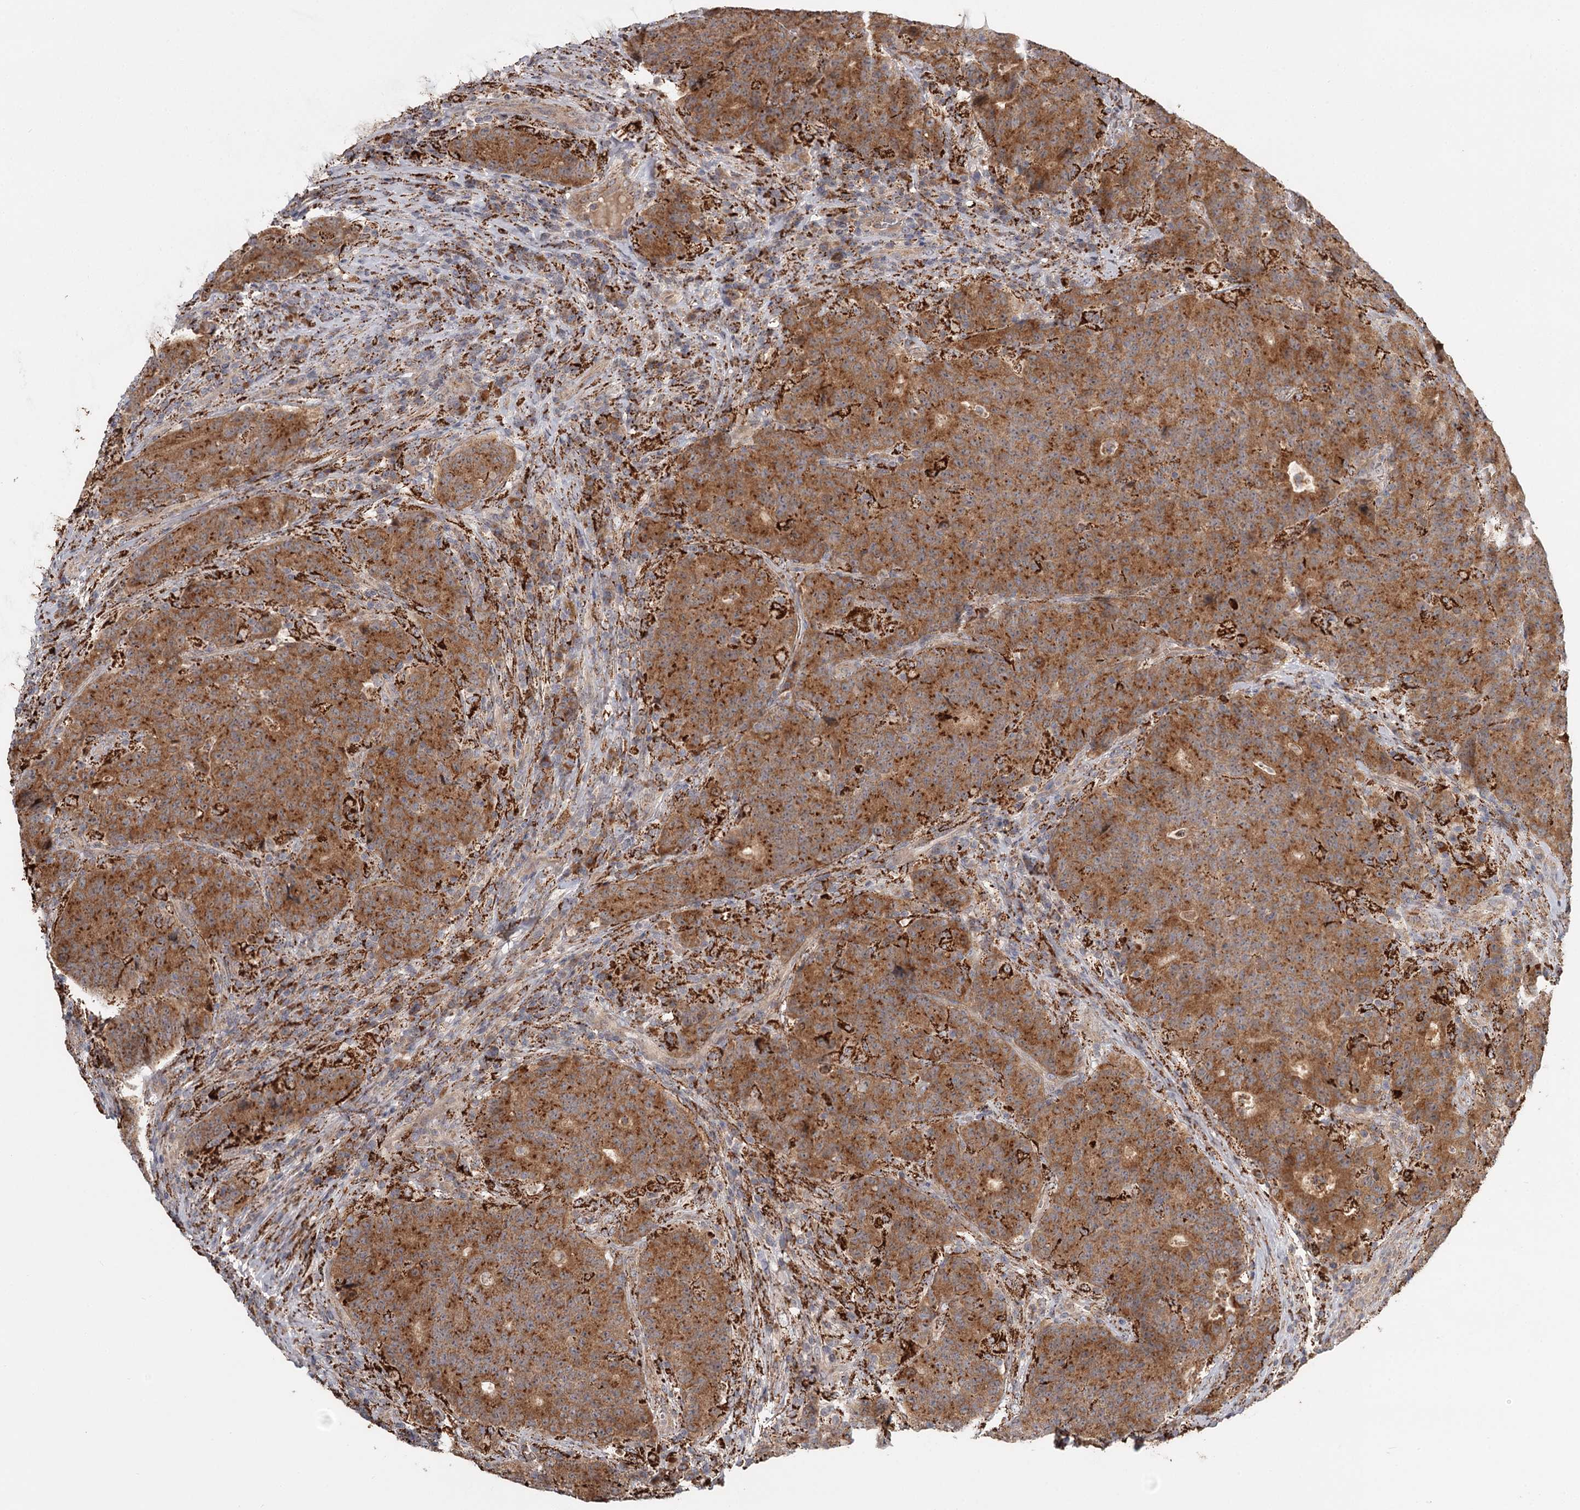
{"staining": {"intensity": "moderate", "quantity": ">75%", "location": "cytoplasmic/membranous"}, "tissue": "colorectal cancer", "cell_type": "Tumor cells", "image_type": "cancer", "snomed": [{"axis": "morphology", "description": "Adenocarcinoma, NOS"}, {"axis": "topography", "description": "Colon"}], "caption": "Immunohistochemistry (DAB) staining of human colorectal cancer shows moderate cytoplasmic/membranous protein staining in about >75% of tumor cells.", "gene": "CDC123", "patient": {"sex": "female", "age": 75}}